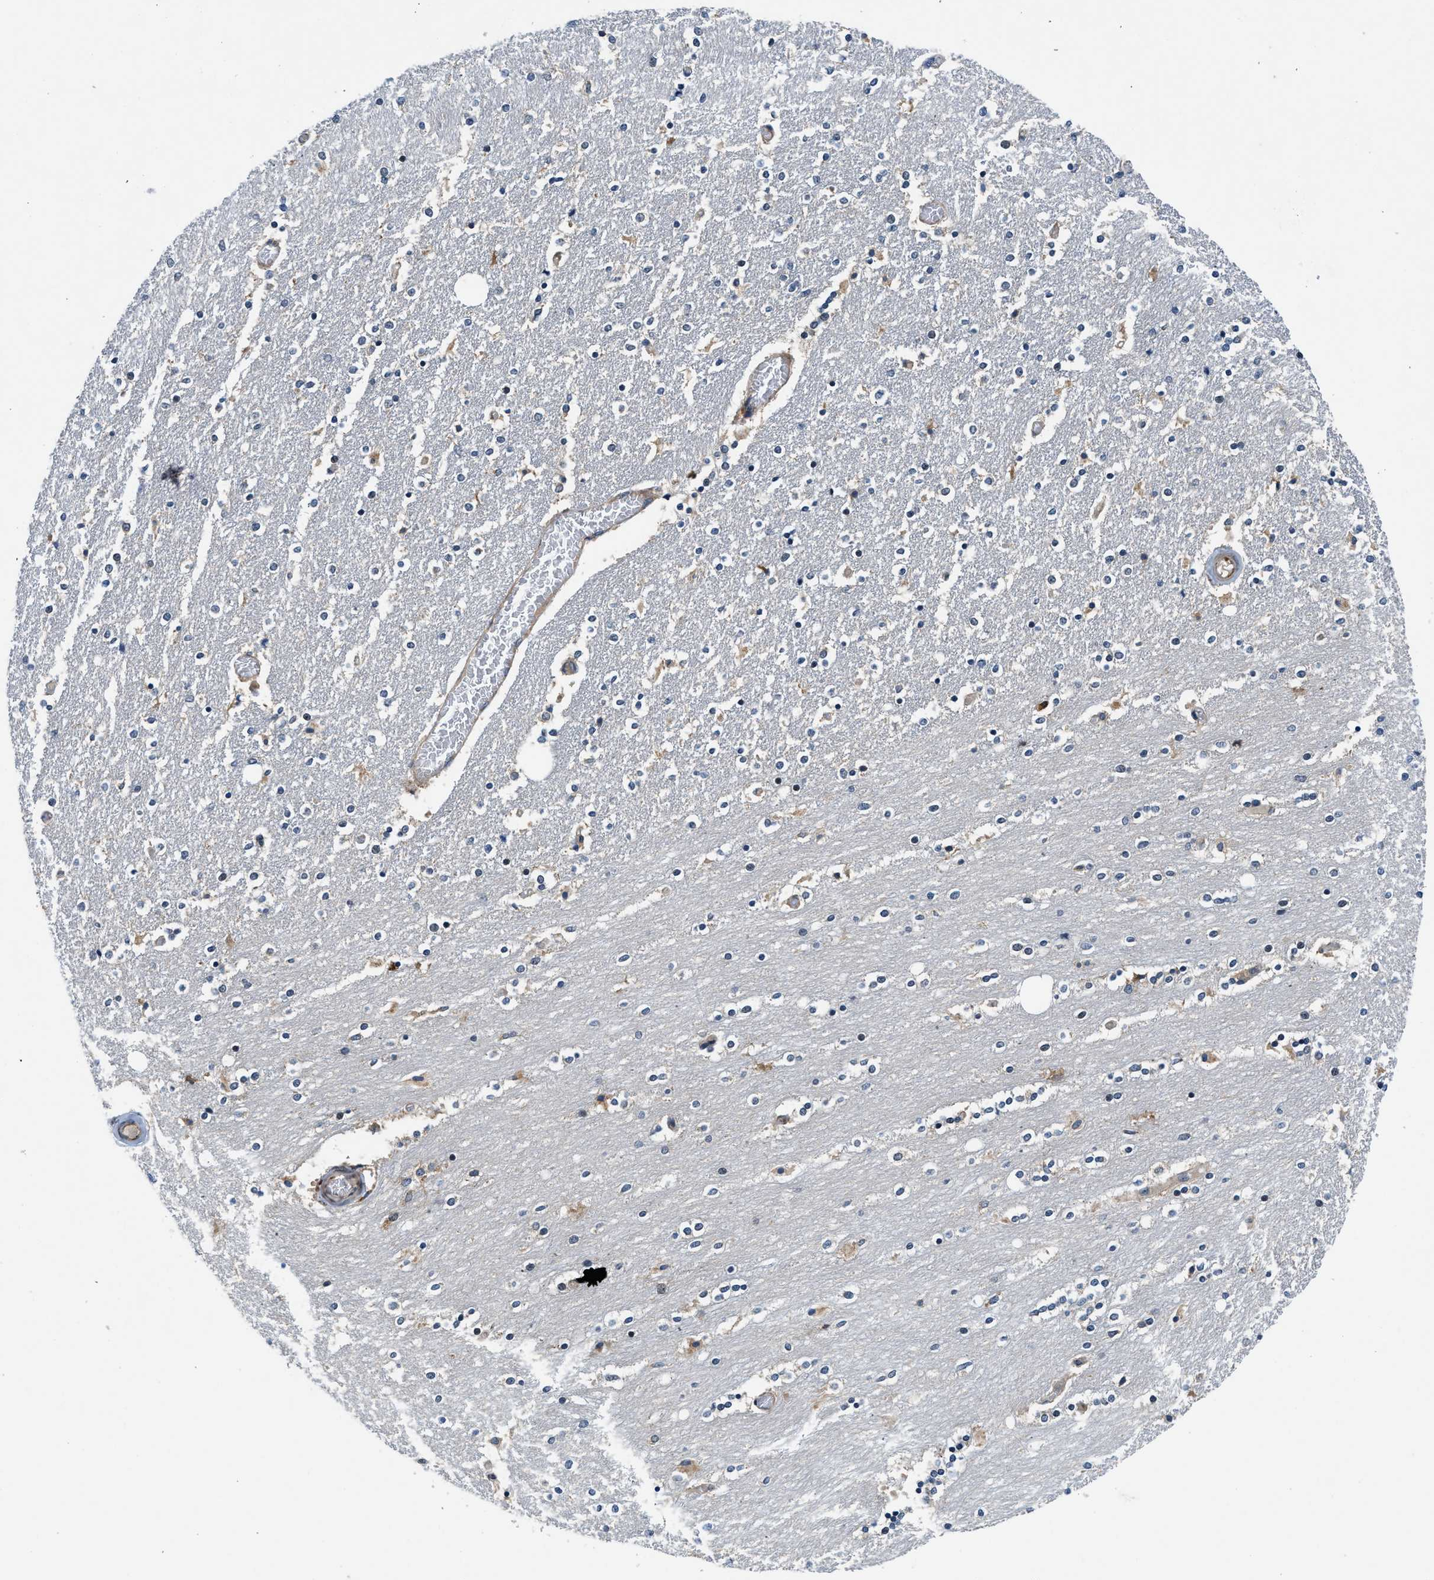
{"staining": {"intensity": "moderate", "quantity": "<25%", "location": "cytoplasmic/membranous"}, "tissue": "caudate", "cell_type": "Glial cells", "image_type": "normal", "snomed": [{"axis": "morphology", "description": "Normal tissue, NOS"}, {"axis": "topography", "description": "Lateral ventricle wall"}], "caption": "A high-resolution micrograph shows immunohistochemistry (IHC) staining of benign caudate, which displays moderate cytoplasmic/membranous staining in about <25% of glial cells.", "gene": "PA2G4", "patient": {"sex": "female", "age": 54}}